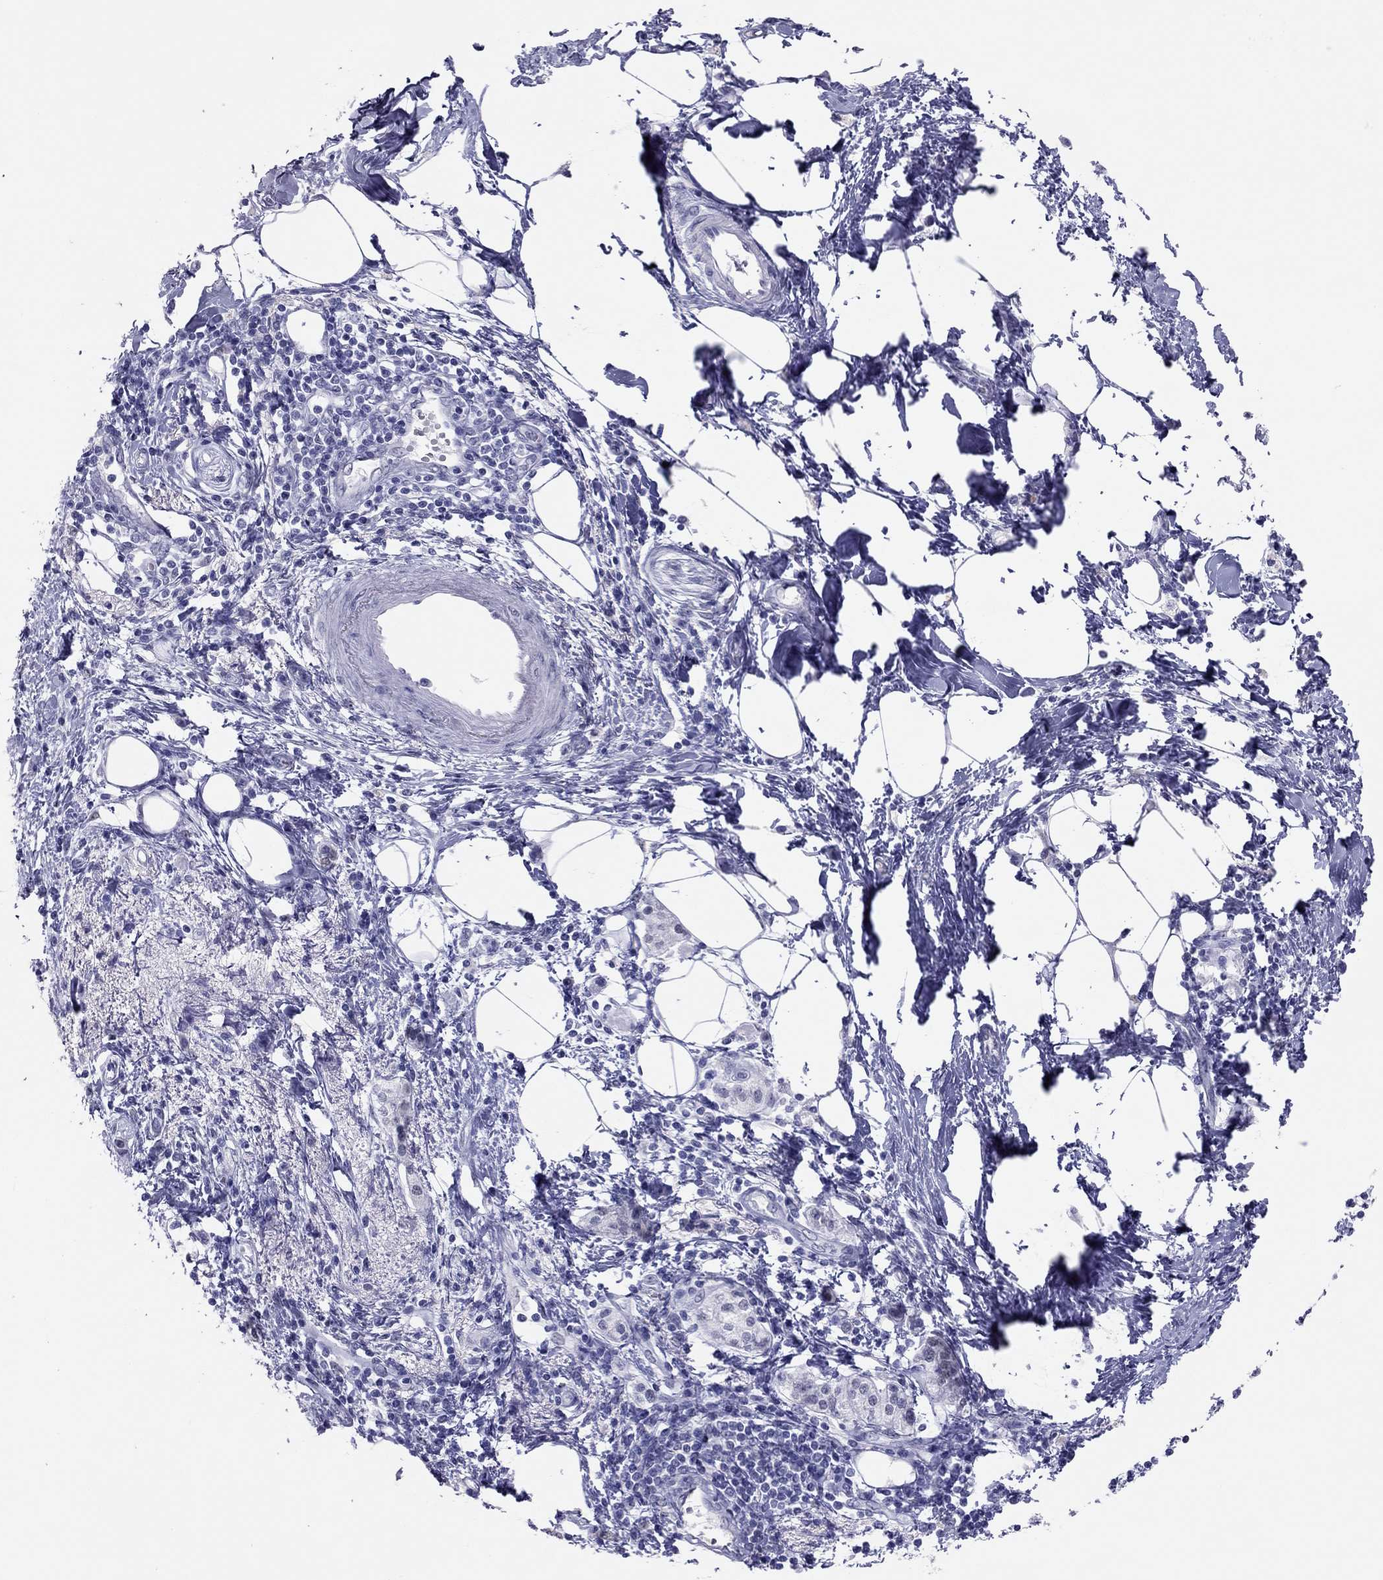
{"staining": {"intensity": "negative", "quantity": "none", "location": "none"}, "tissue": "pancreatic cancer", "cell_type": "Tumor cells", "image_type": "cancer", "snomed": [{"axis": "morphology", "description": "Normal tissue, NOS"}, {"axis": "morphology", "description": "Adenocarcinoma, NOS"}, {"axis": "topography", "description": "Pancreas"}, {"axis": "topography", "description": "Duodenum"}], "caption": "This is a image of immunohistochemistry staining of adenocarcinoma (pancreatic), which shows no expression in tumor cells.", "gene": "PHOX2A", "patient": {"sex": "female", "age": 60}}